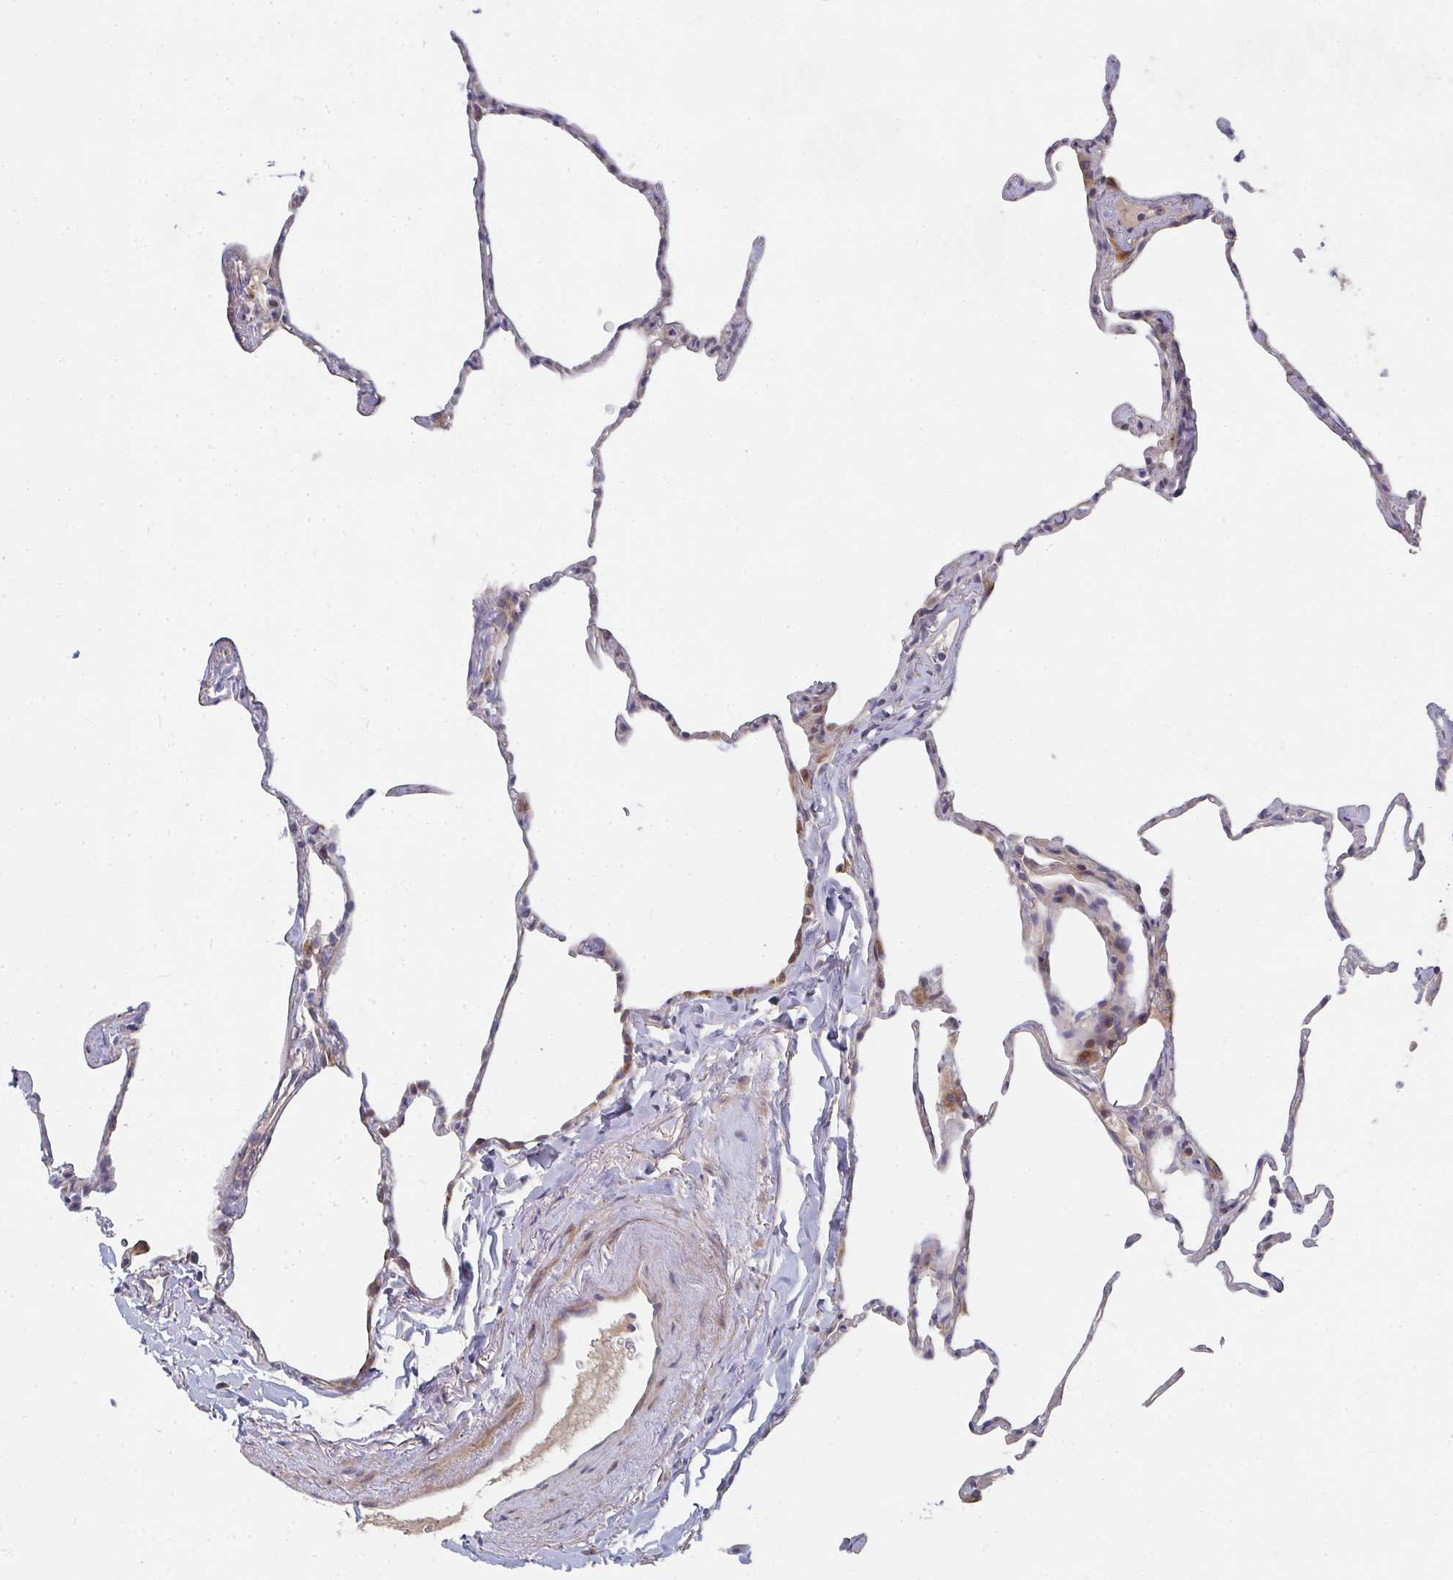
{"staining": {"intensity": "moderate", "quantity": "25%-75%", "location": "cytoplasmic/membranous"}, "tissue": "lung", "cell_type": "Alveolar cells", "image_type": "normal", "snomed": [{"axis": "morphology", "description": "Normal tissue, NOS"}, {"axis": "topography", "description": "Lung"}], "caption": "The histopathology image reveals a brown stain indicating the presence of a protein in the cytoplasmic/membranous of alveolar cells in lung. The staining was performed using DAB (3,3'-diaminobenzidine), with brown indicating positive protein expression. Nuclei are stained blue with hematoxylin.", "gene": "RHEBL1", "patient": {"sex": "male", "age": 65}}